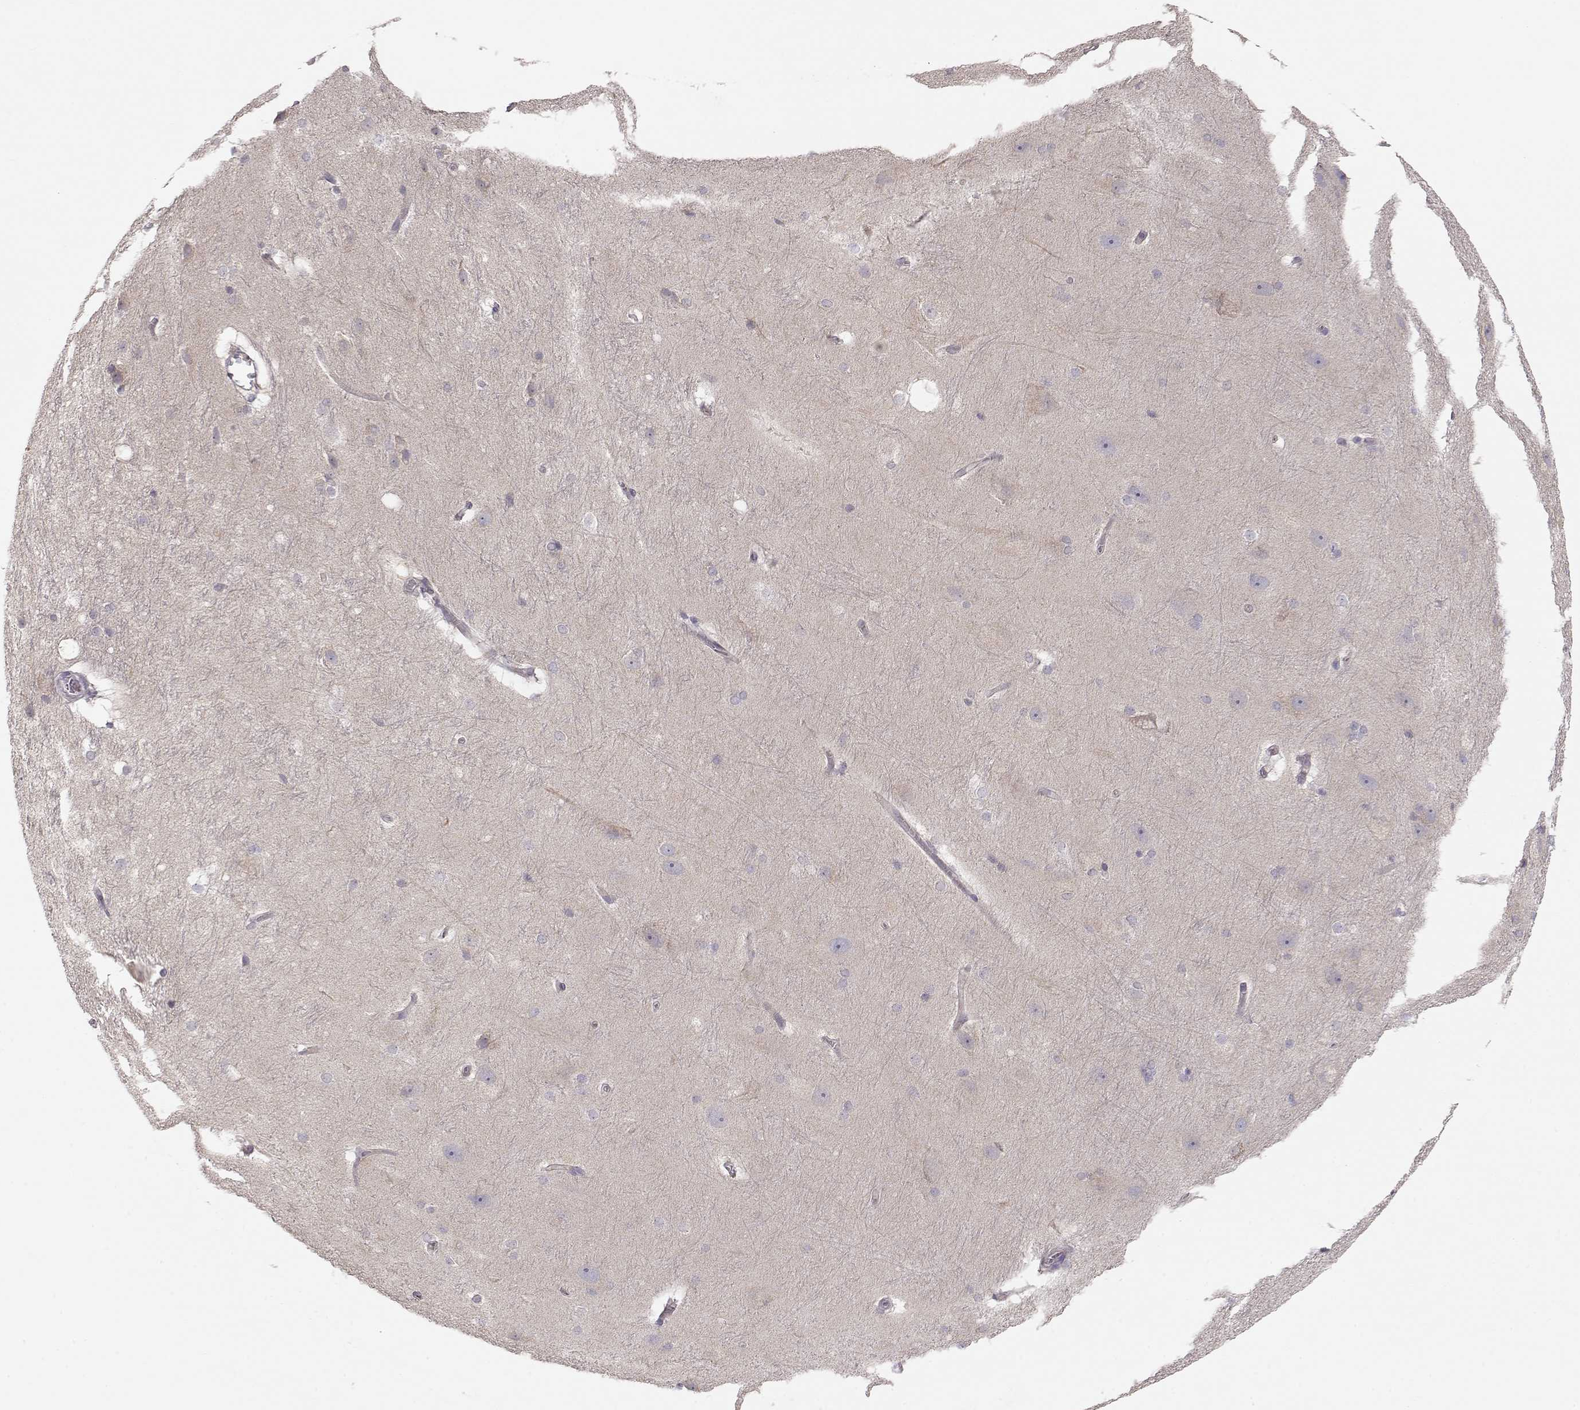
{"staining": {"intensity": "negative", "quantity": "none", "location": "none"}, "tissue": "hippocampus", "cell_type": "Glial cells", "image_type": "normal", "snomed": [{"axis": "morphology", "description": "Normal tissue, NOS"}, {"axis": "topography", "description": "Cerebral cortex"}, {"axis": "topography", "description": "Hippocampus"}], "caption": "Hippocampus stained for a protein using IHC shows no expression glial cells.", "gene": "ARHGAP8", "patient": {"sex": "female", "age": 19}}